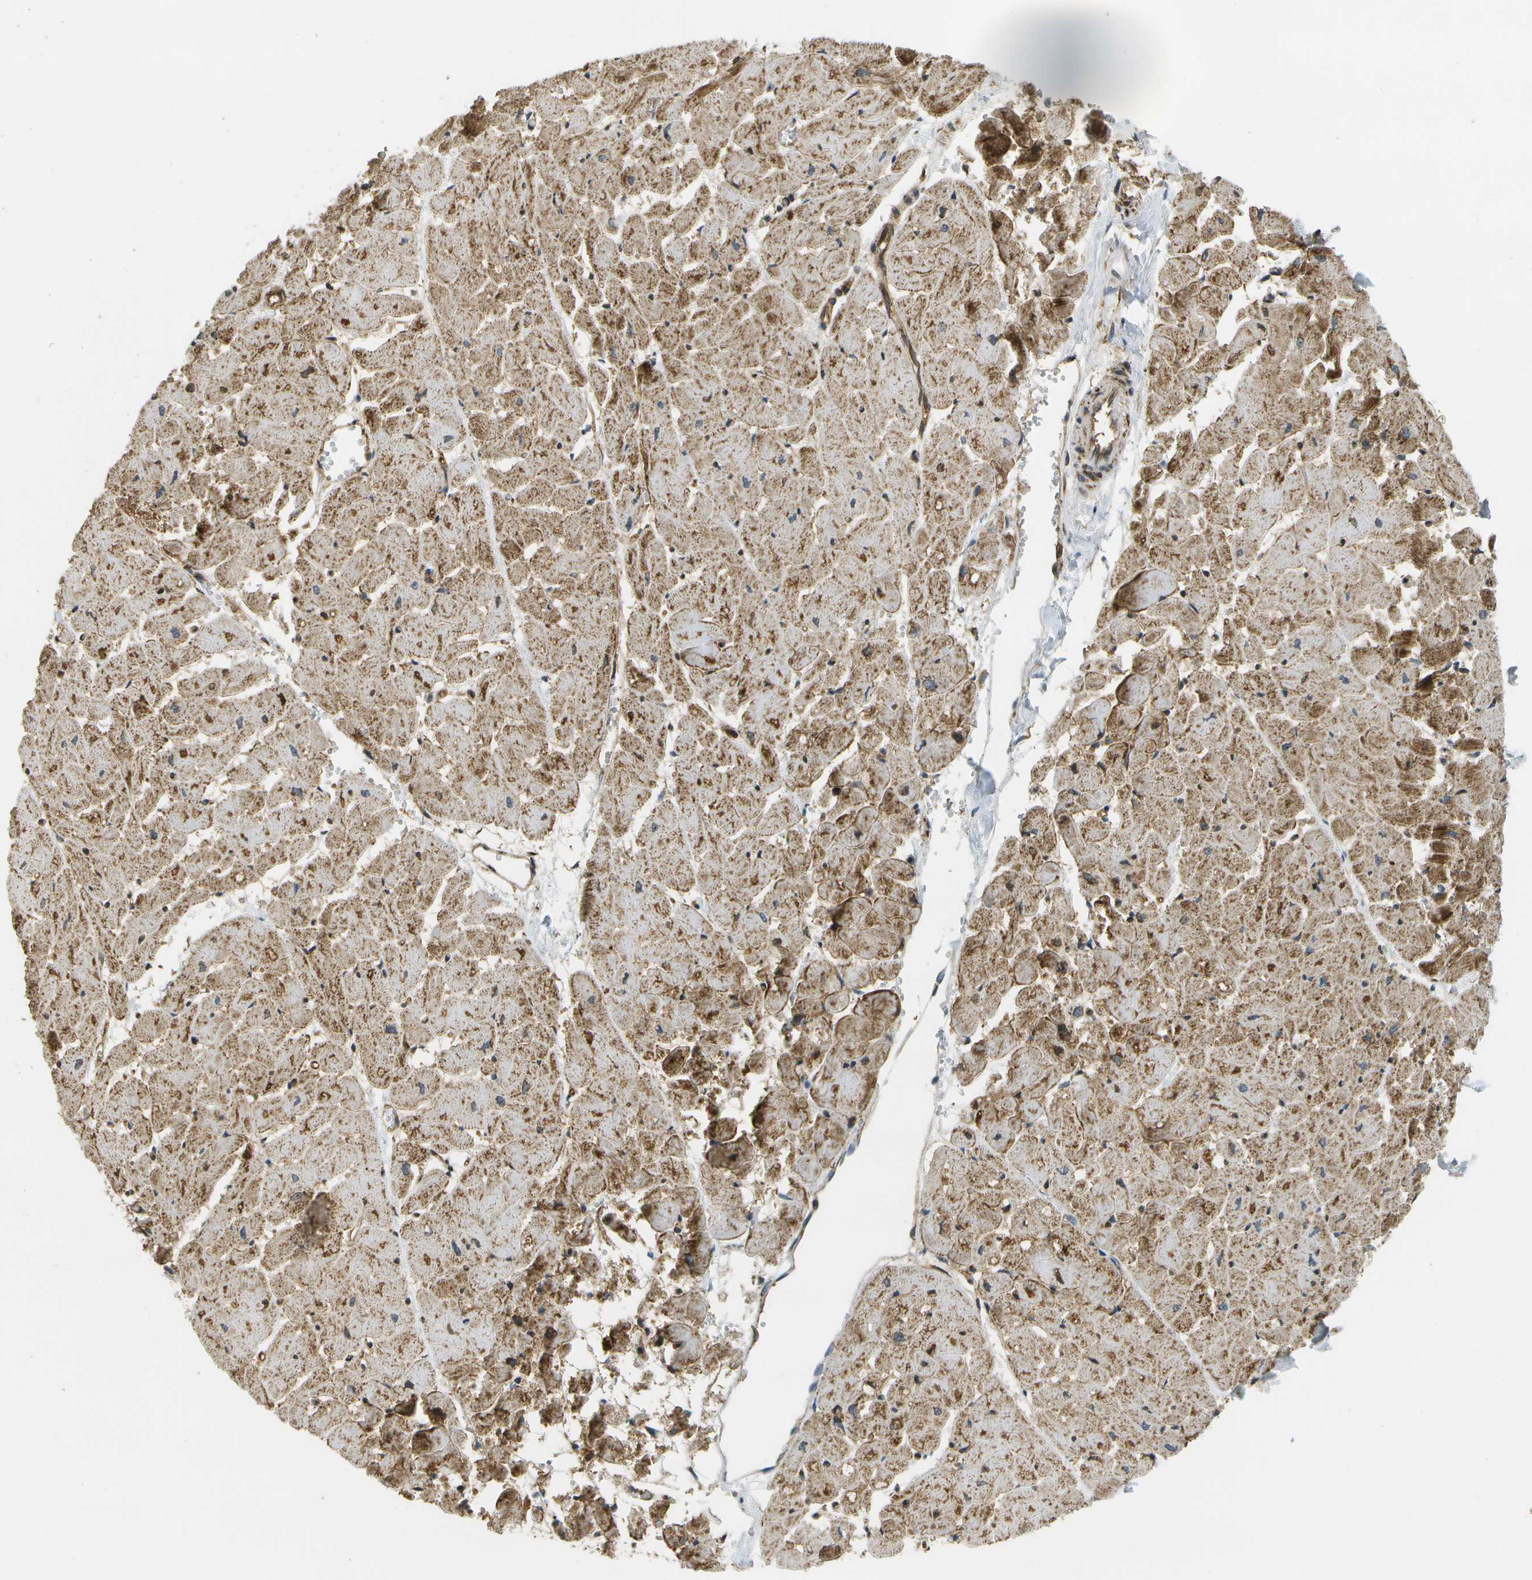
{"staining": {"intensity": "strong", "quantity": ">75%", "location": "cytoplasmic/membranous"}, "tissue": "heart muscle", "cell_type": "Cardiomyocytes", "image_type": "normal", "snomed": [{"axis": "morphology", "description": "Normal tissue, NOS"}, {"axis": "topography", "description": "Heart"}], "caption": "Protein staining reveals strong cytoplasmic/membranous positivity in about >75% of cardiomyocytes in benign heart muscle. The protein of interest is stained brown, and the nuclei are stained in blue (DAB (3,3'-diaminobenzidine) IHC with brightfield microscopy, high magnification).", "gene": "LRP12", "patient": {"sex": "female", "age": 19}}